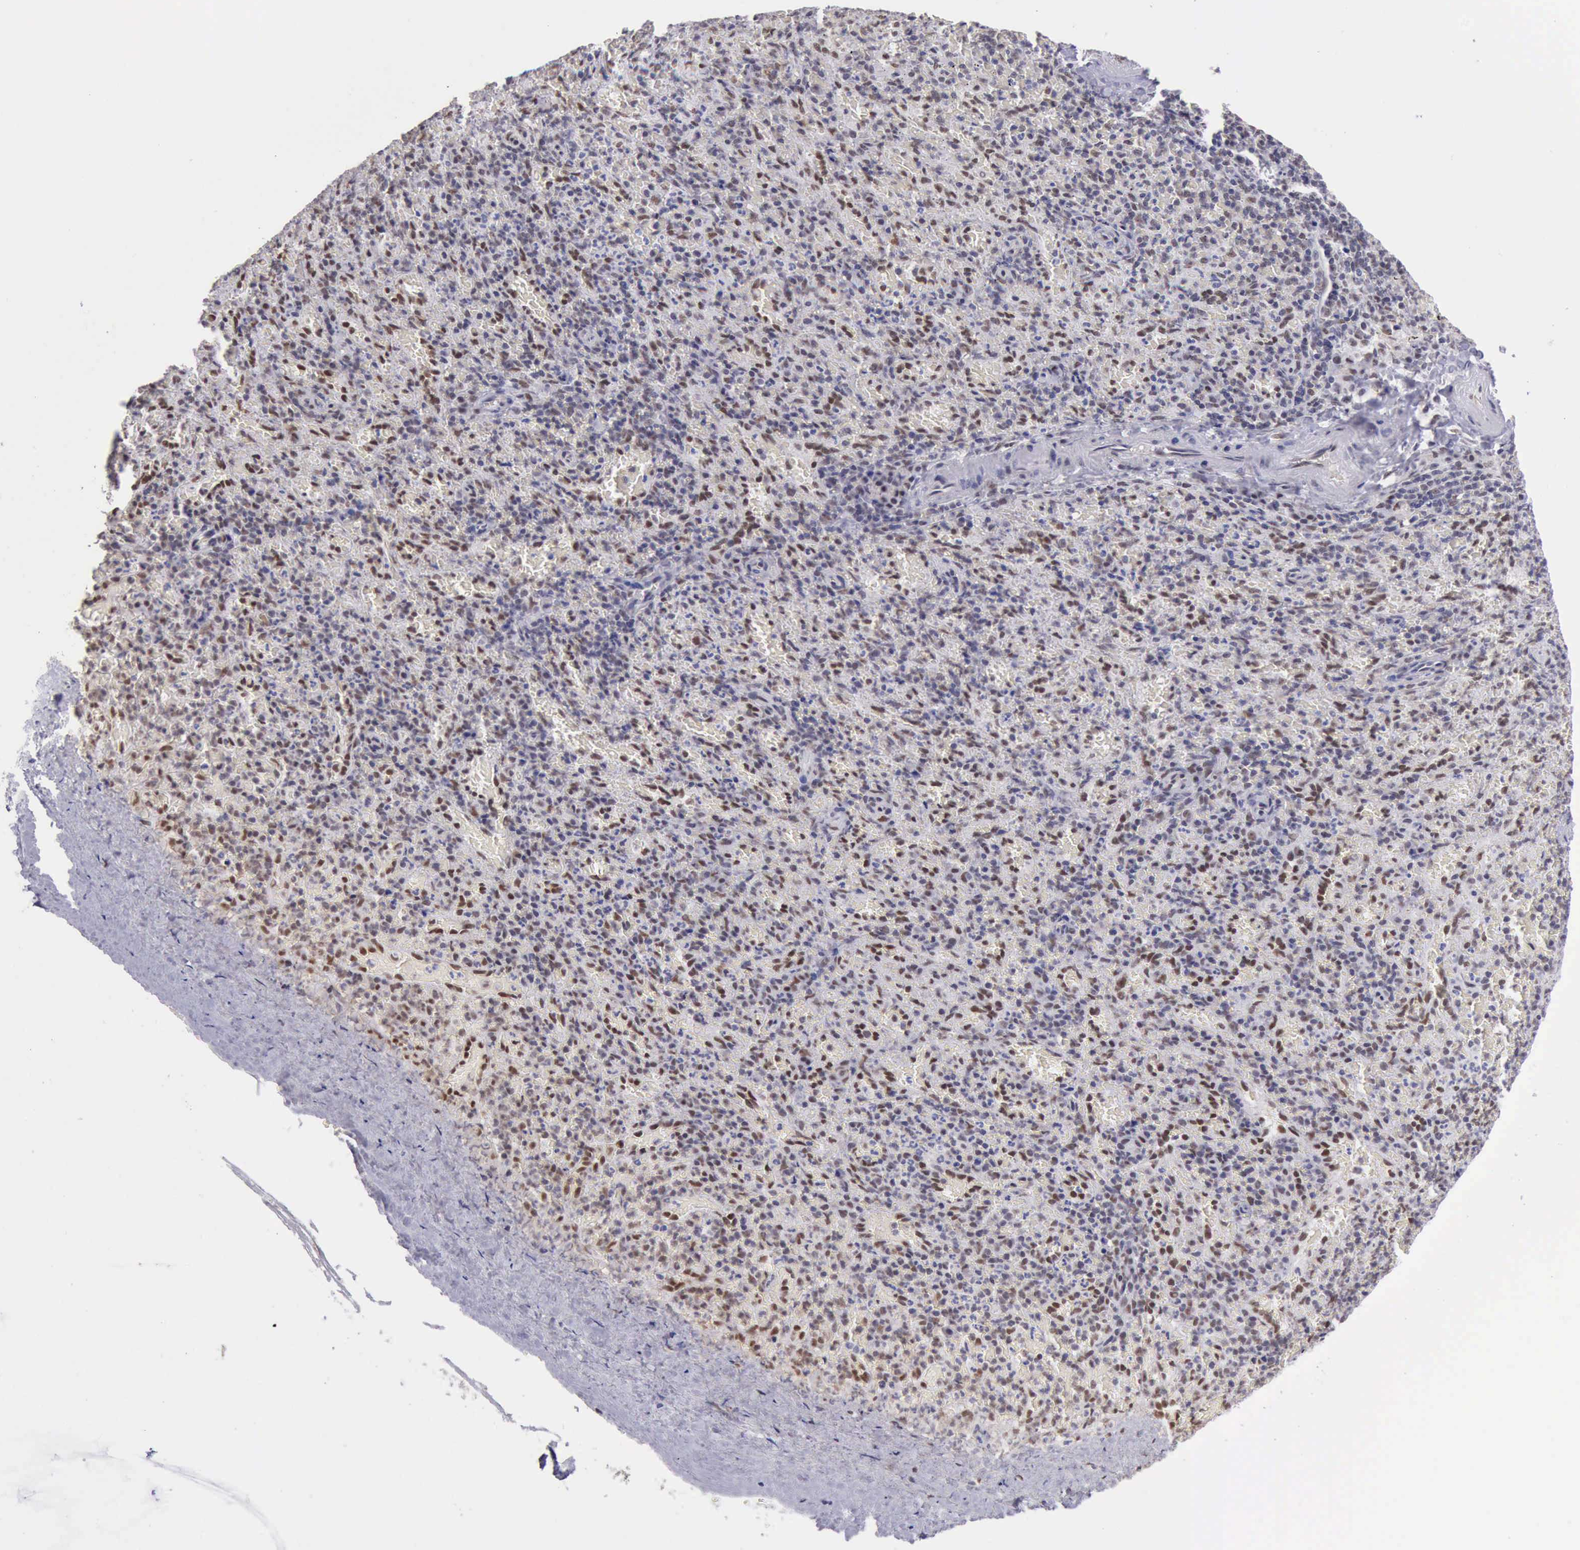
{"staining": {"intensity": "moderate", "quantity": "<25%", "location": "nuclear"}, "tissue": "spleen", "cell_type": "Cells in red pulp", "image_type": "normal", "snomed": [{"axis": "morphology", "description": "Normal tissue, NOS"}, {"axis": "topography", "description": "Spleen"}], "caption": "Cells in red pulp show moderate nuclear expression in approximately <25% of cells in unremarkable spleen.", "gene": "ERCC4", "patient": {"sex": "female", "age": 50}}